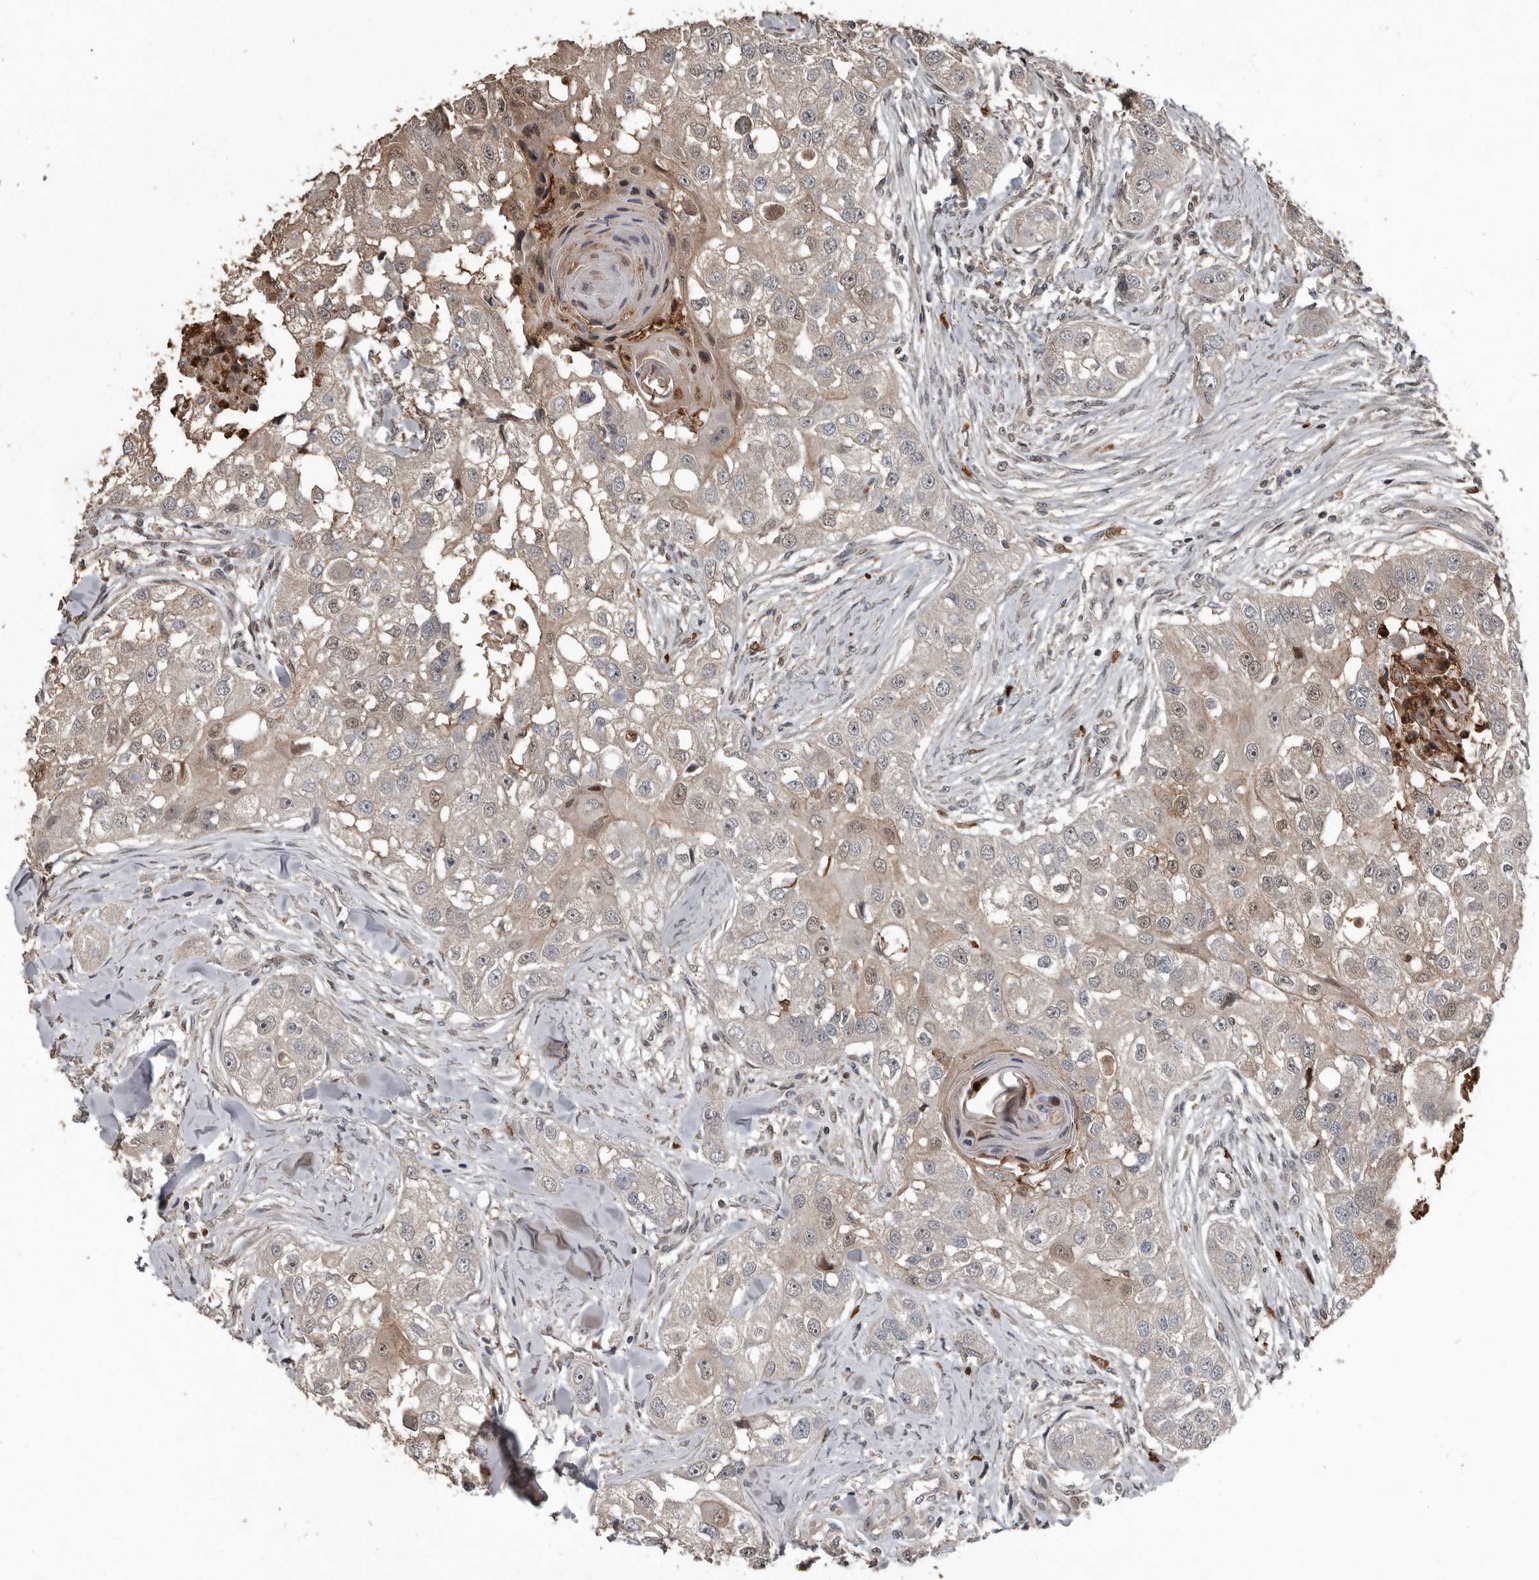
{"staining": {"intensity": "weak", "quantity": "25%-75%", "location": "cytoplasmic/membranous,nuclear"}, "tissue": "head and neck cancer", "cell_type": "Tumor cells", "image_type": "cancer", "snomed": [{"axis": "morphology", "description": "Normal tissue, NOS"}, {"axis": "morphology", "description": "Squamous cell carcinoma, NOS"}, {"axis": "topography", "description": "Skeletal muscle"}, {"axis": "topography", "description": "Head-Neck"}], "caption": "DAB immunohistochemical staining of human squamous cell carcinoma (head and neck) exhibits weak cytoplasmic/membranous and nuclear protein expression in approximately 25%-75% of tumor cells. Using DAB (brown) and hematoxylin (blue) stains, captured at high magnification using brightfield microscopy.", "gene": "FSBP", "patient": {"sex": "male", "age": 51}}